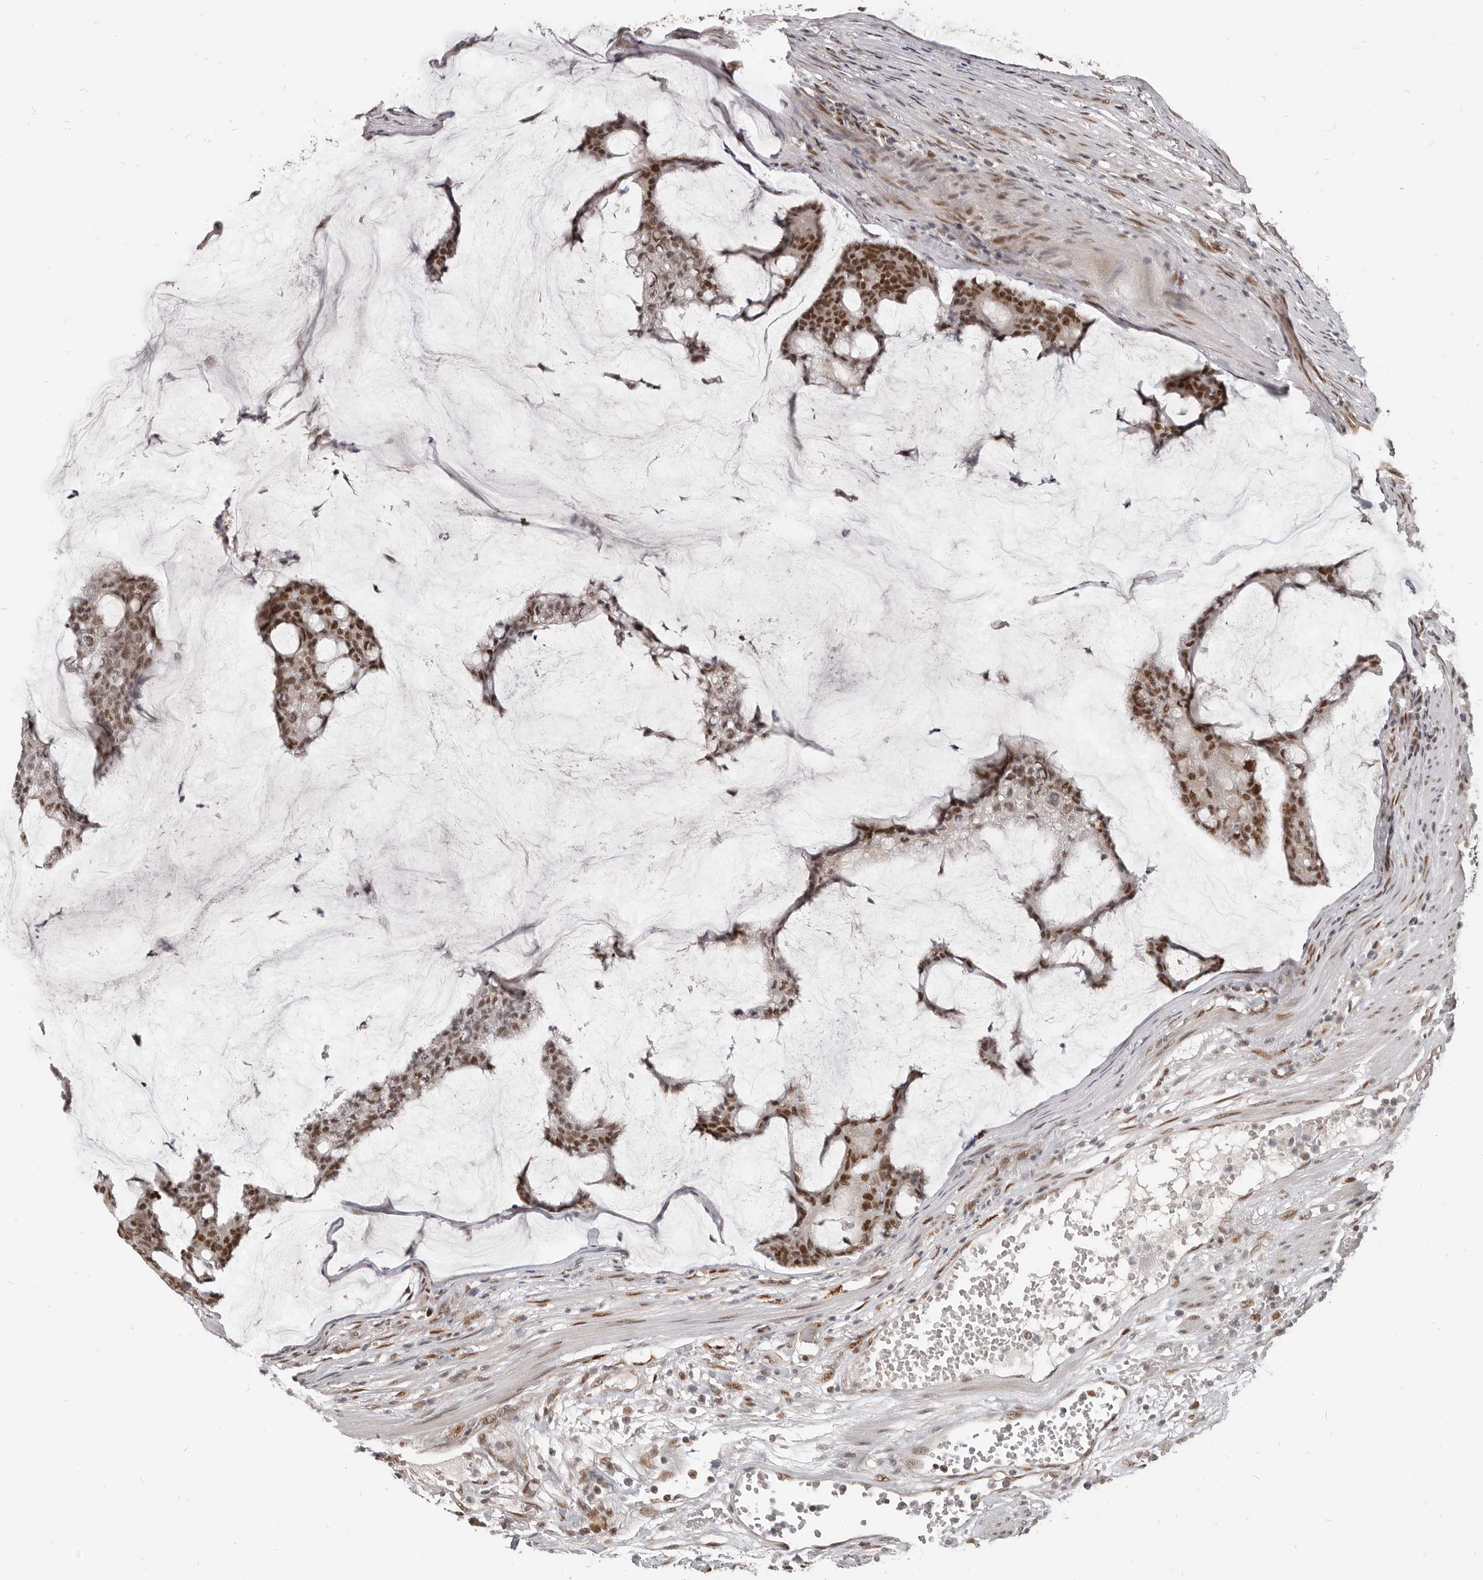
{"staining": {"intensity": "moderate", "quantity": ">75%", "location": "nuclear"}, "tissue": "colorectal cancer", "cell_type": "Tumor cells", "image_type": "cancer", "snomed": [{"axis": "morphology", "description": "Adenocarcinoma, NOS"}, {"axis": "topography", "description": "Colon"}], "caption": "The immunohistochemical stain highlights moderate nuclear positivity in tumor cells of colorectal cancer tissue.", "gene": "ATF5", "patient": {"sex": "female", "age": 84}}